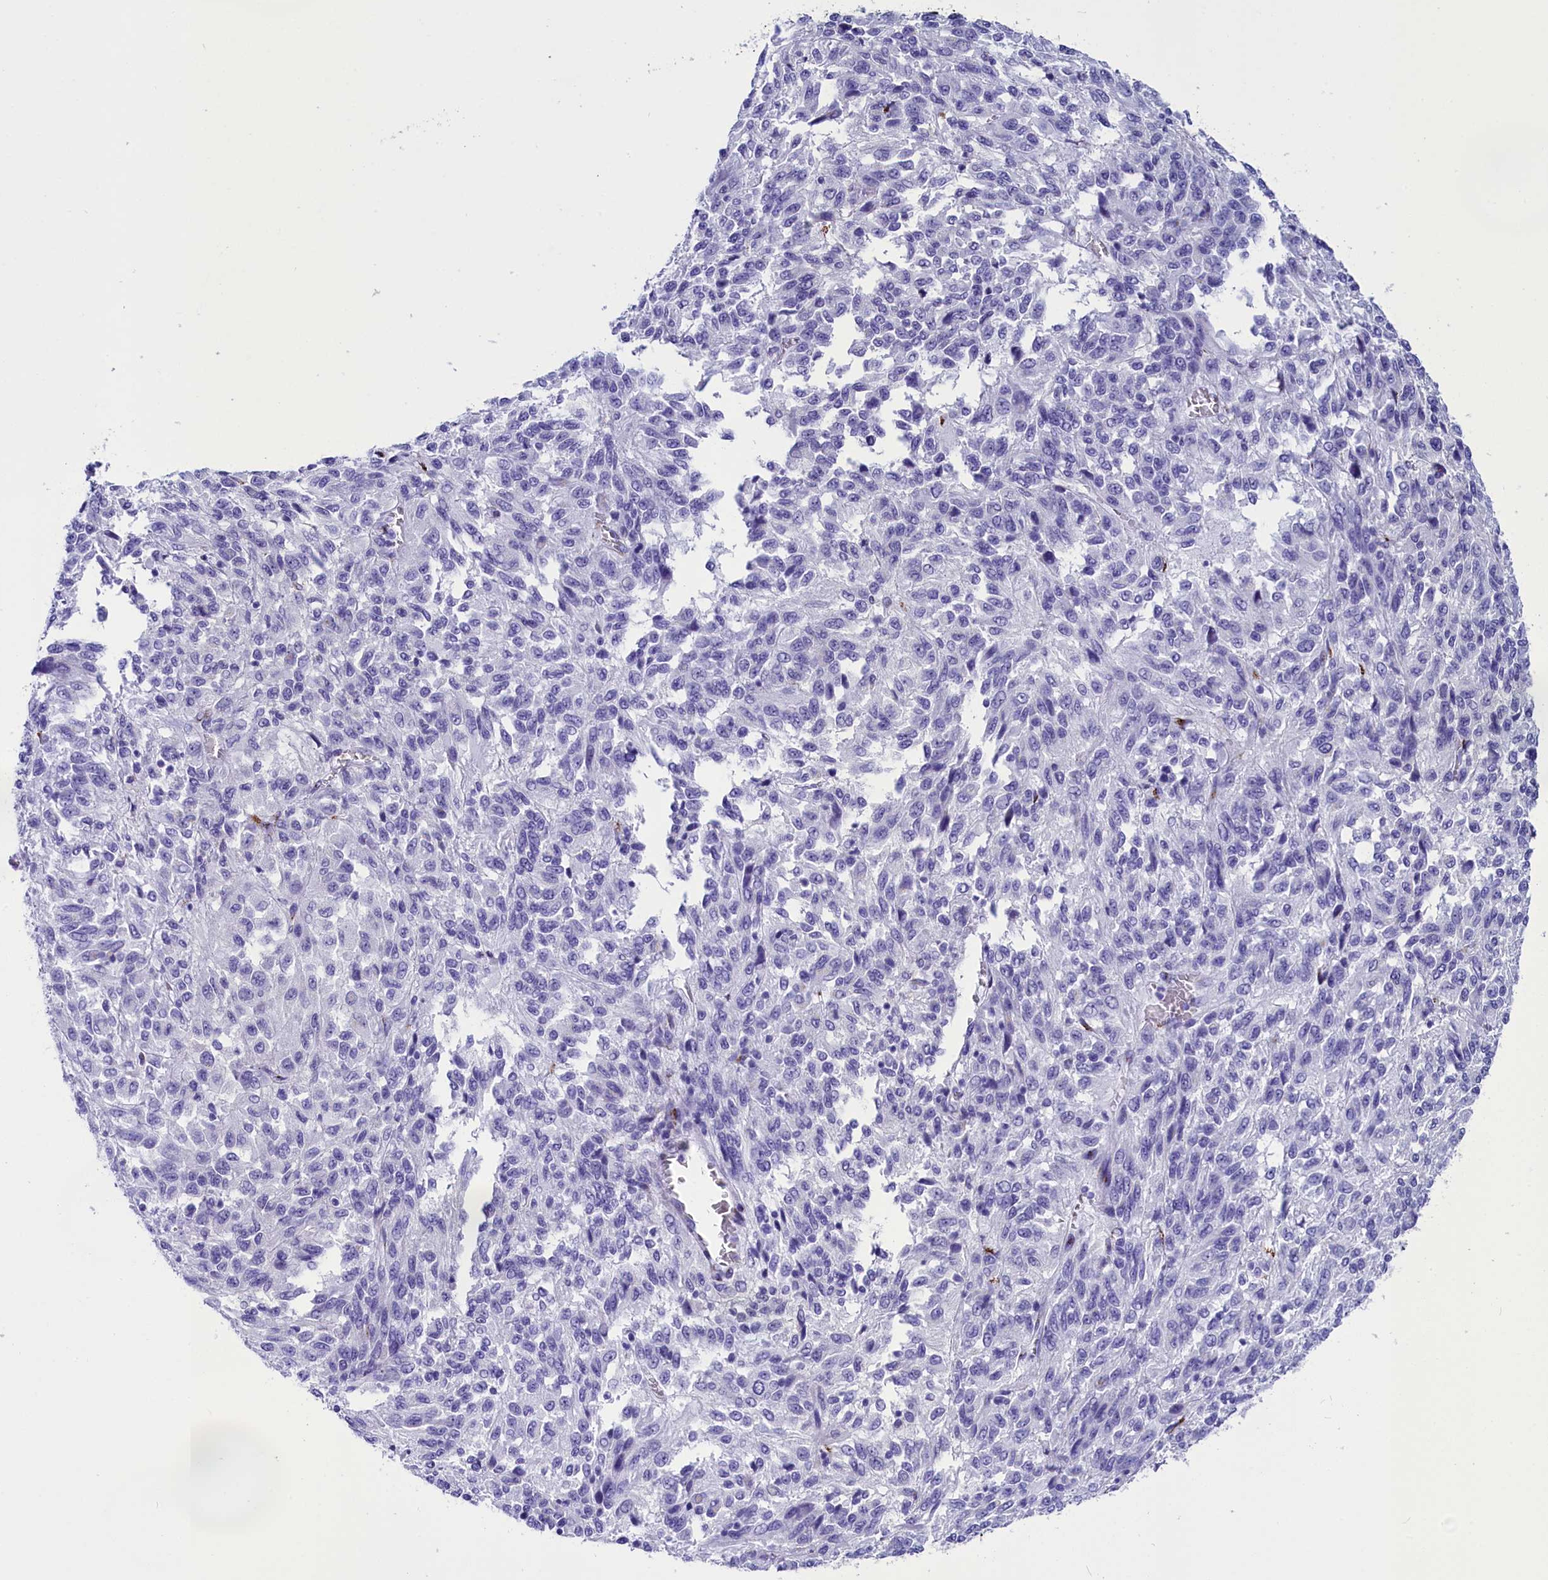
{"staining": {"intensity": "negative", "quantity": "none", "location": "none"}, "tissue": "melanoma", "cell_type": "Tumor cells", "image_type": "cancer", "snomed": [{"axis": "morphology", "description": "Malignant melanoma, Metastatic site"}, {"axis": "topography", "description": "Lung"}], "caption": "DAB immunohistochemical staining of malignant melanoma (metastatic site) reveals no significant staining in tumor cells. (Brightfield microscopy of DAB (3,3'-diaminobenzidine) IHC at high magnification).", "gene": "AP3B2", "patient": {"sex": "male", "age": 64}}